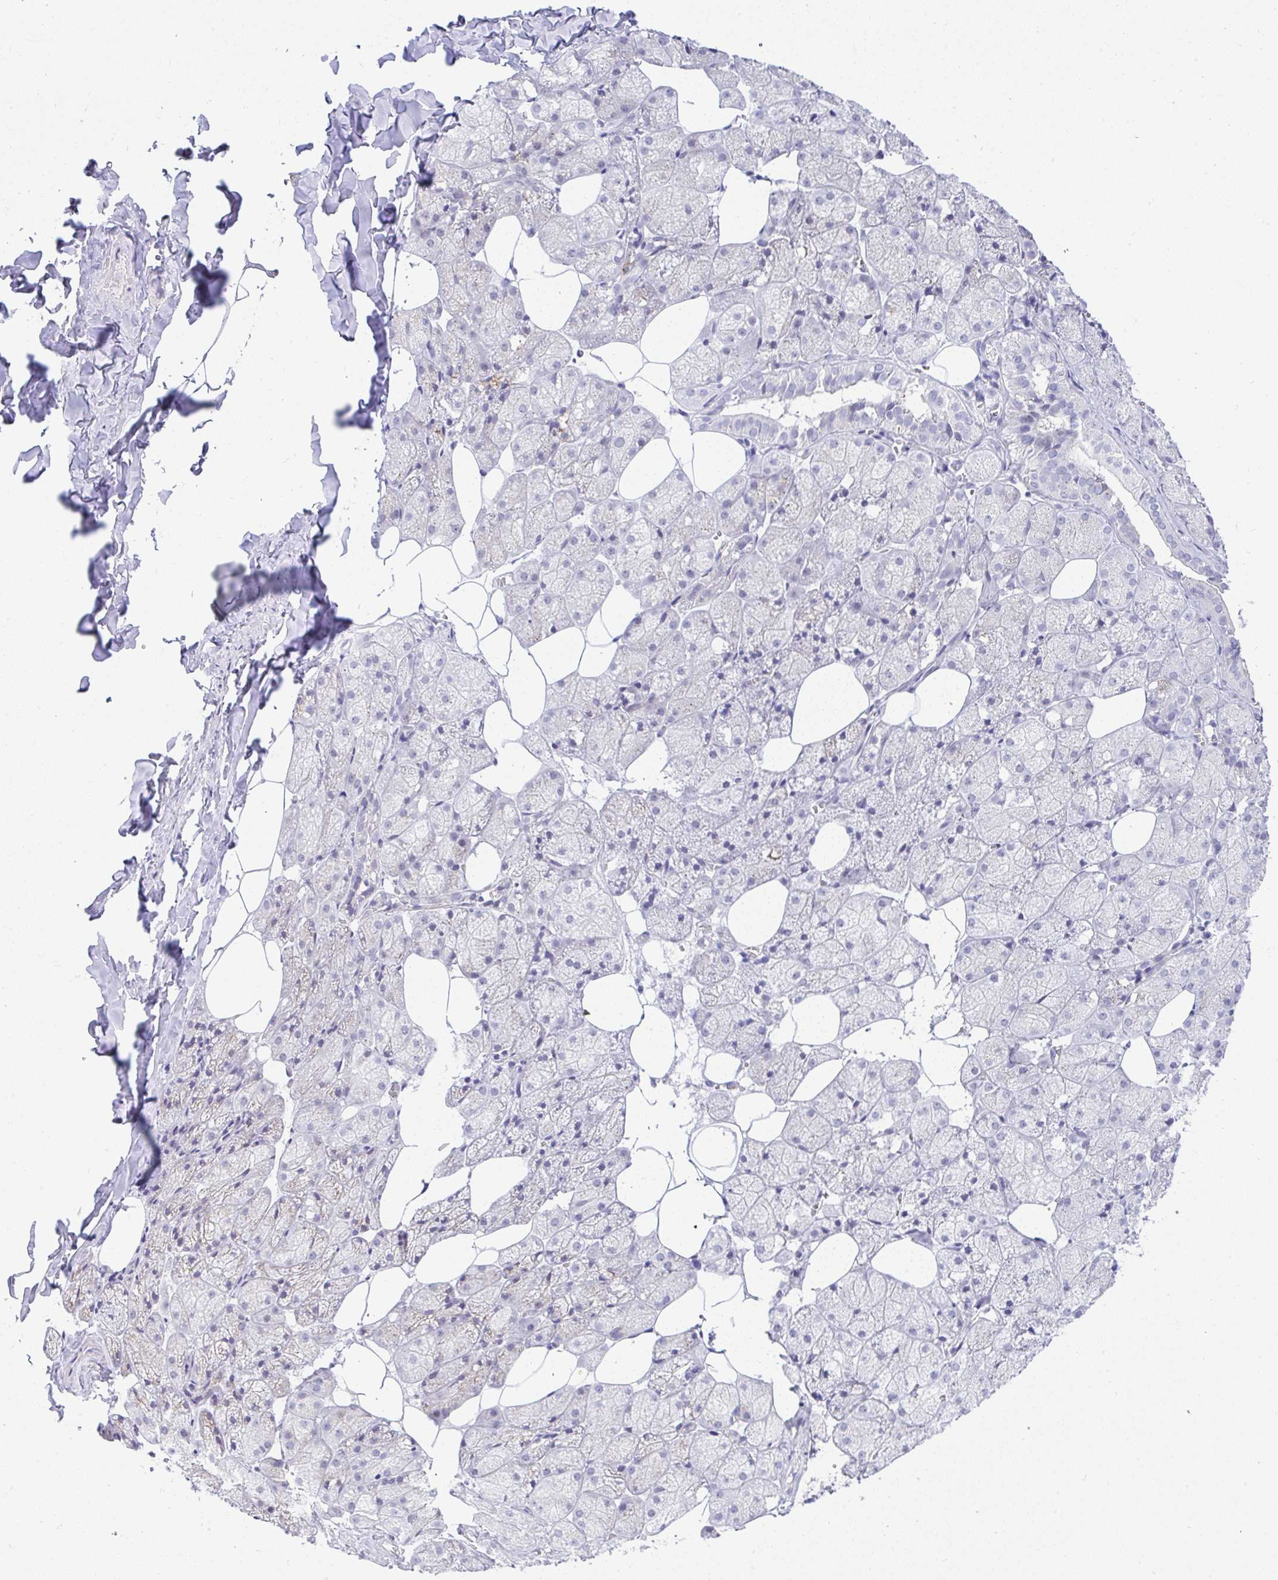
{"staining": {"intensity": "negative", "quantity": "none", "location": "none"}, "tissue": "salivary gland", "cell_type": "Glandular cells", "image_type": "normal", "snomed": [{"axis": "morphology", "description": "Normal tissue, NOS"}, {"axis": "topography", "description": "Salivary gland"}, {"axis": "topography", "description": "Peripheral nerve tissue"}], "caption": "This is an immunohistochemistry histopathology image of unremarkable human salivary gland. There is no staining in glandular cells.", "gene": "FAM177A1", "patient": {"sex": "male", "age": 38}}